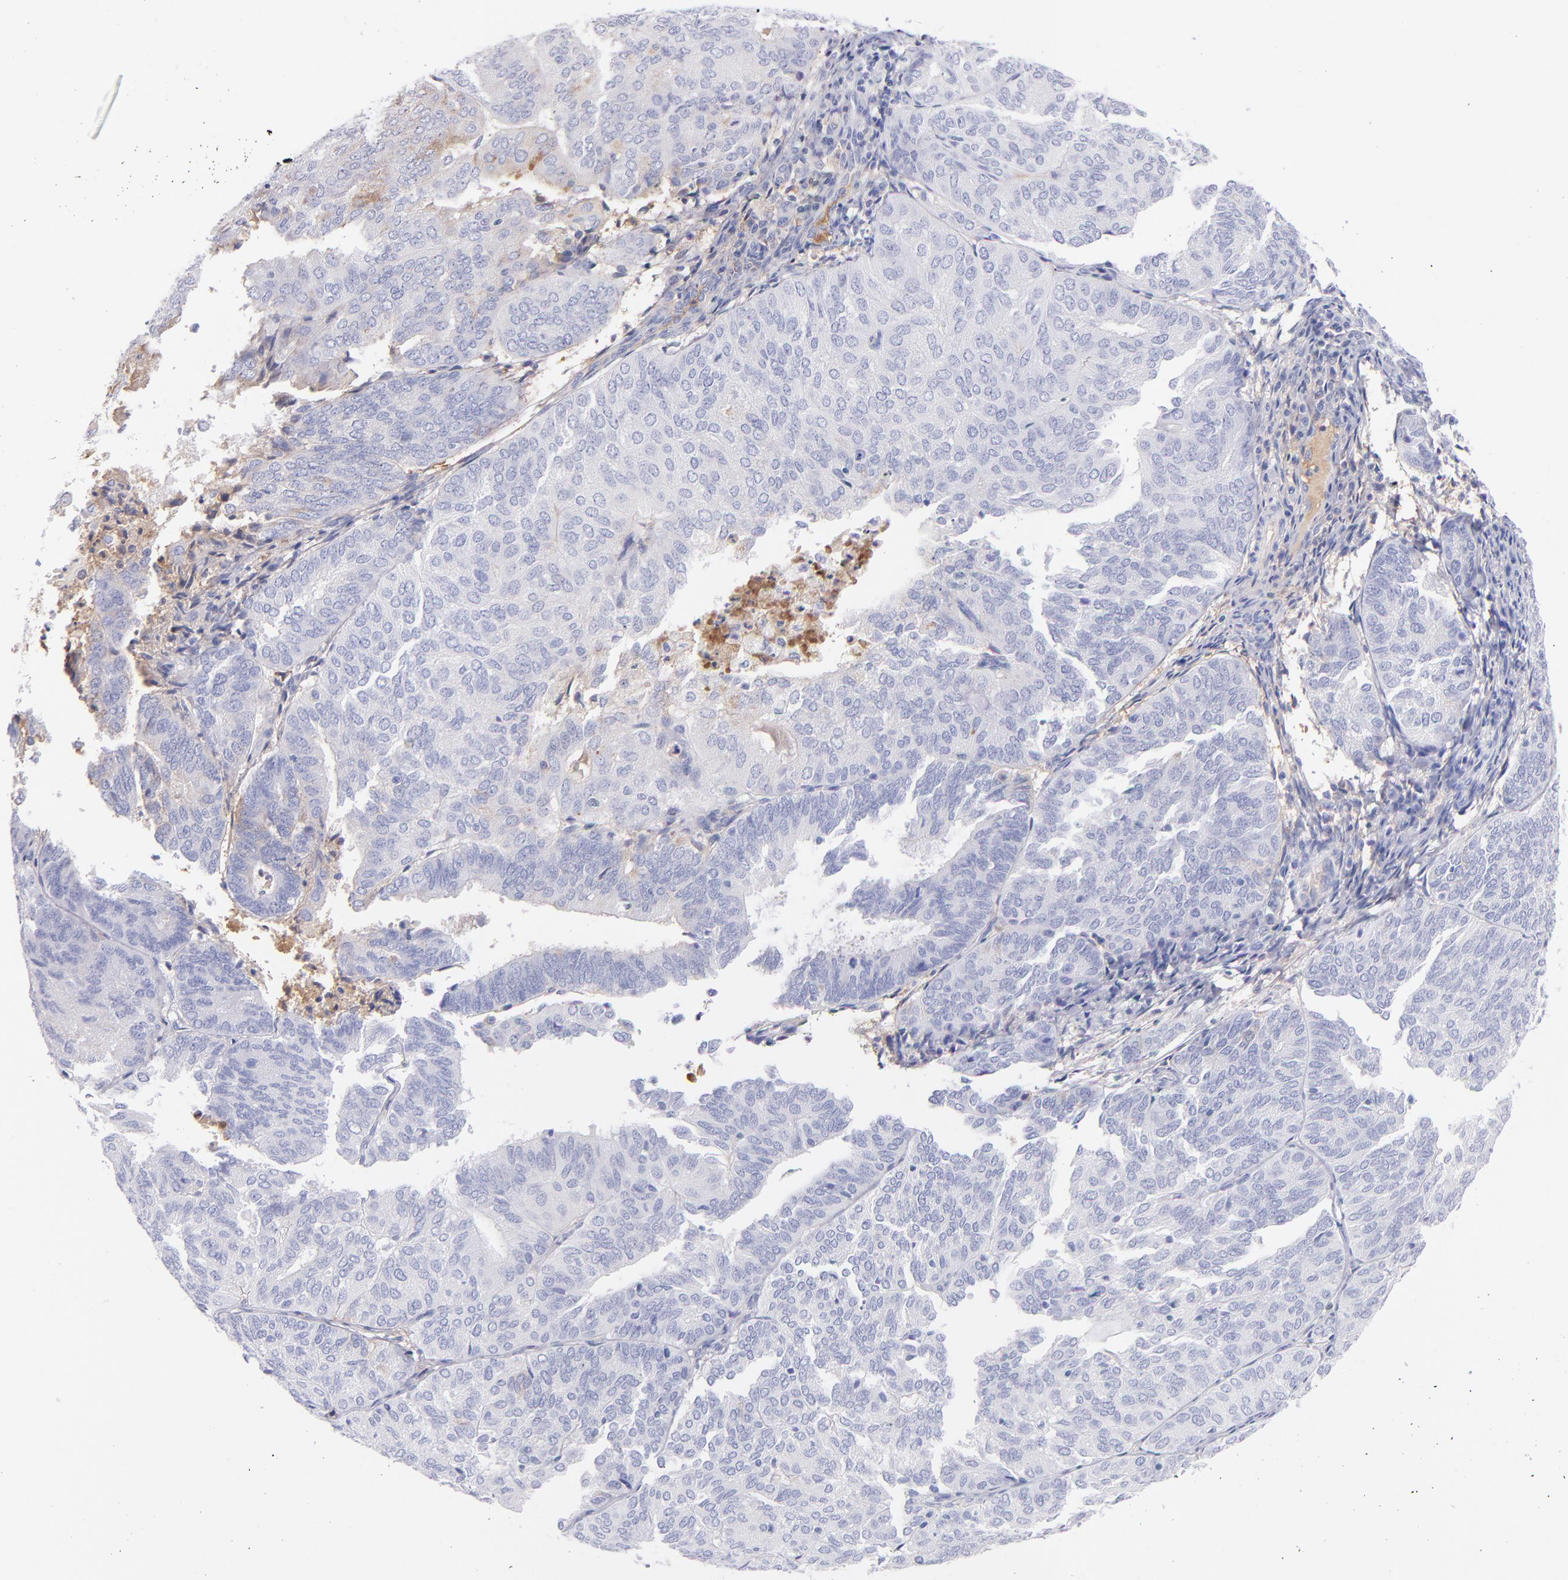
{"staining": {"intensity": "negative", "quantity": "none", "location": "none"}, "tissue": "endometrial cancer", "cell_type": "Tumor cells", "image_type": "cancer", "snomed": [{"axis": "morphology", "description": "Adenocarcinoma, NOS"}, {"axis": "topography", "description": "Endometrium"}], "caption": "Endometrial cancer (adenocarcinoma) stained for a protein using IHC reveals no staining tumor cells.", "gene": "HP", "patient": {"sex": "female", "age": 59}}